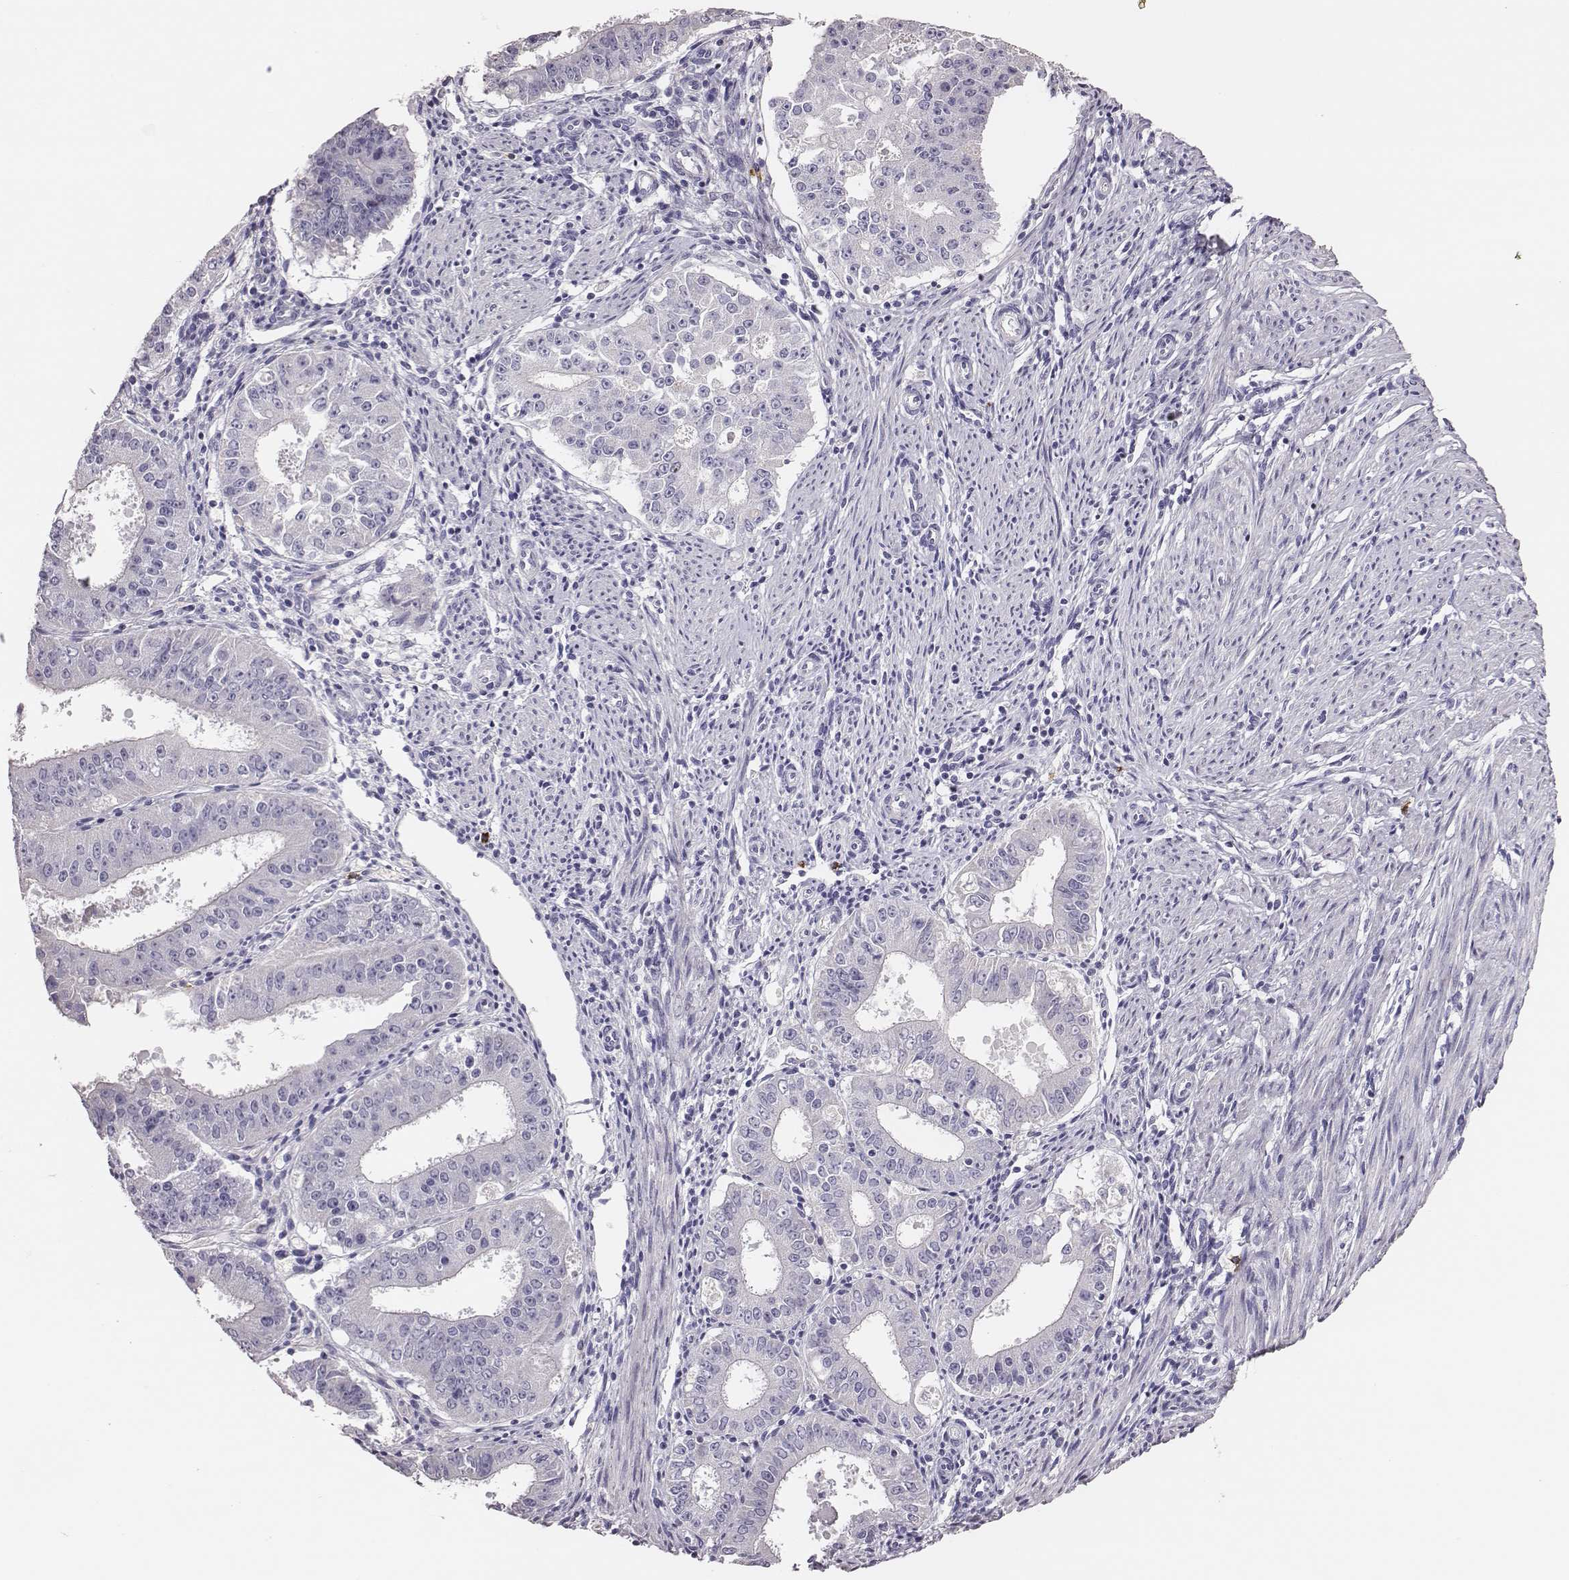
{"staining": {"intensity": "negative", "quantity": "none", "location": "none"}, "tissue": "ovarian cancer", "cell_type": "Tumor cells", "image_type": "cancer", "snomed": [{"axis": "morphology", "description": "Carcinoma, endometroid"}, {"axis": "topography", "description": "Ovary"}], "caption": "Immunohistochemistry (IHC) of ovarian cancer exhibits no staining in tumor cells.", "gene": "P2RY10", "patient": {"sex": "female", "age": 42}}